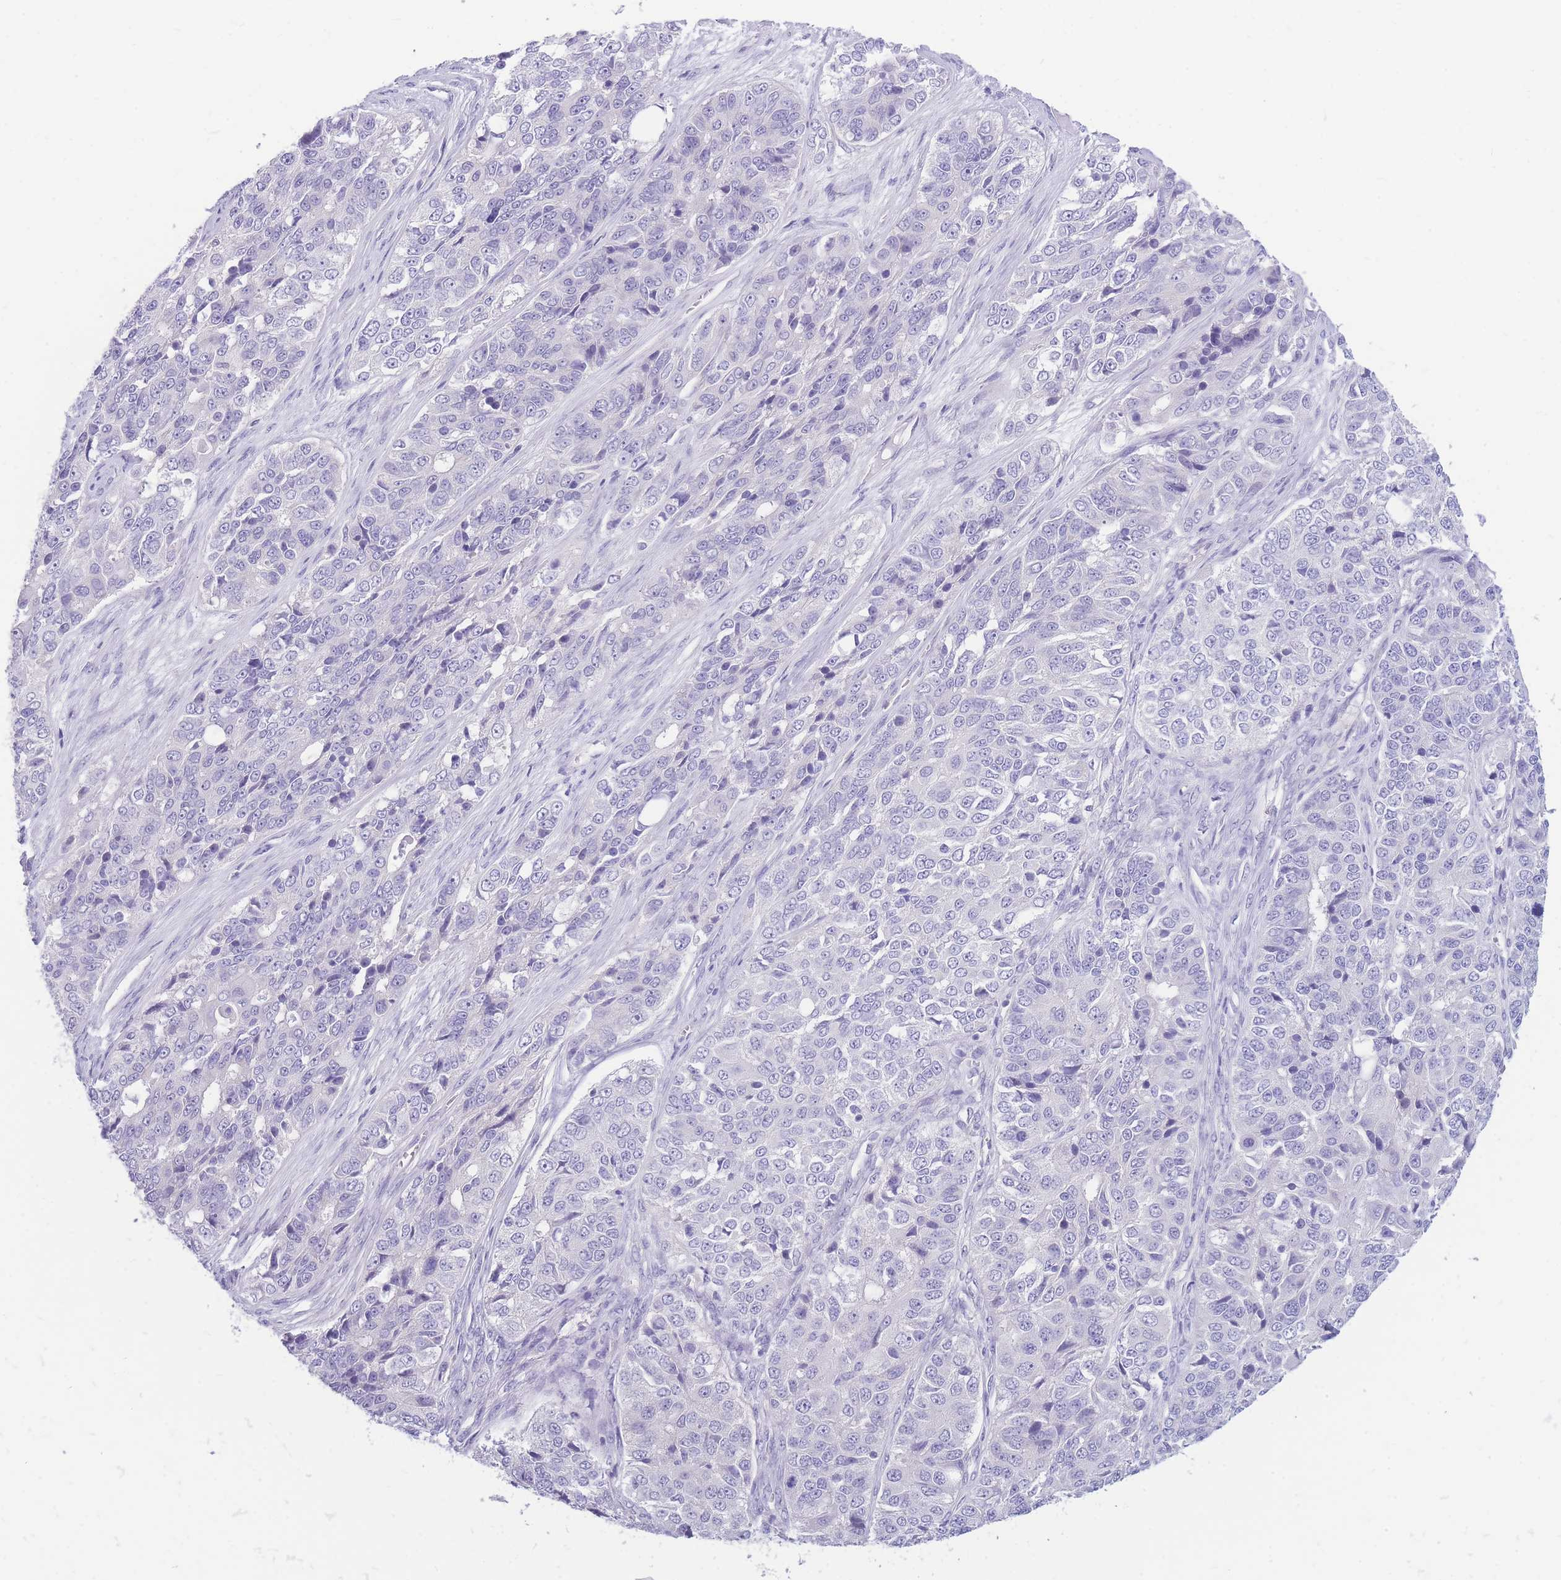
{"staining": {"intensity": "negative", "quantity": "none", "location": "none"}, "tissue": "ovarian cancer", "cell_type": "Tumor cells", "image_type": "cancer", "snomed": [{"axis": "morphology", "description": "Carcinoma, endometroid"}, {"axis": "topography", "description": "Ovary"}], "caption": "Immunohistochemical staining of ovarian cancer shows no significant staining in tumor cells.", "gene": "ZNF311", "patient": {"sex": "female", "age": 51}}